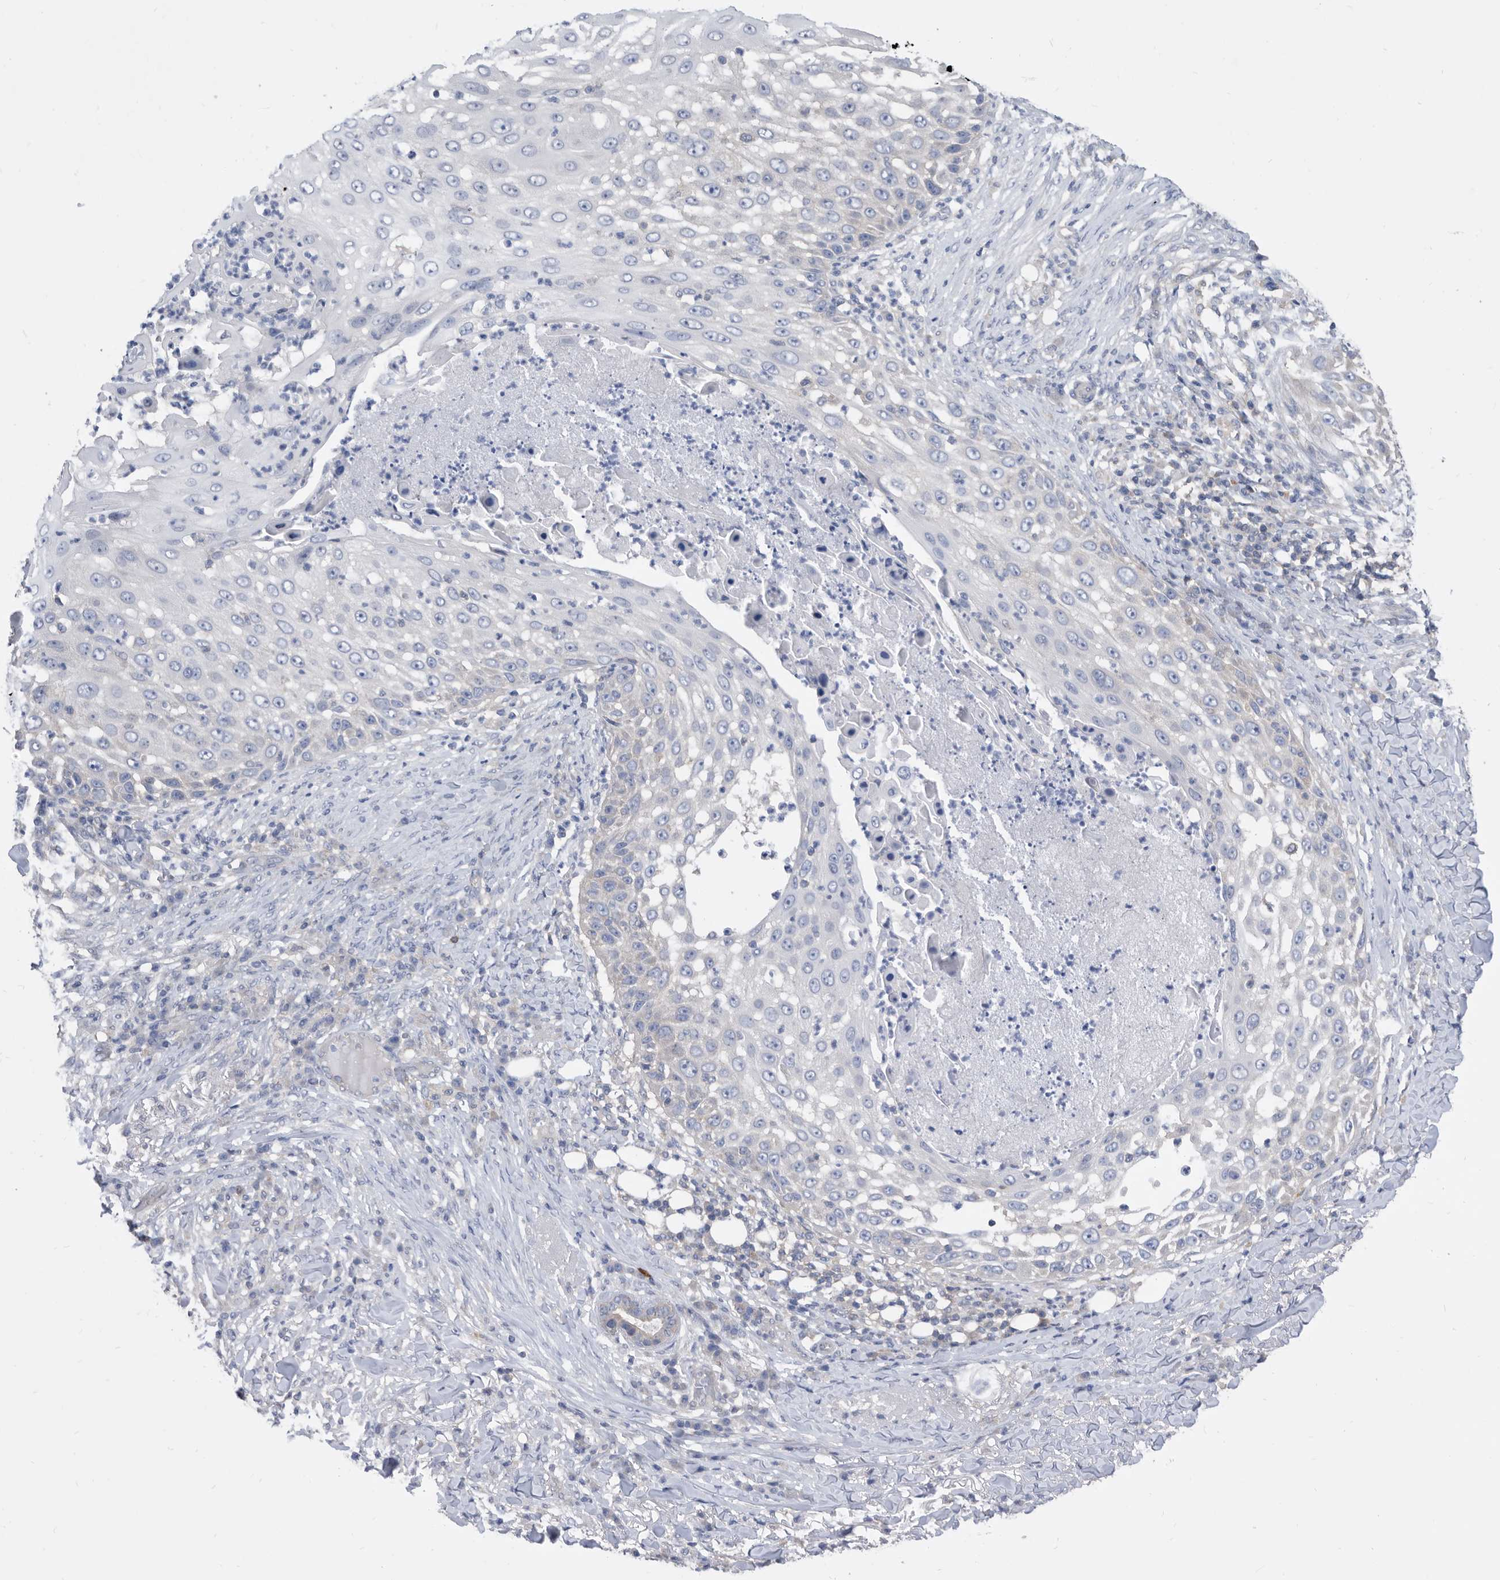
{"staining": {"intensity": "negative", "quantity": "none", "location": "none"}, "tissue": "skin cancer", "cell_type": "Tumor cells", "image_type": "cancer", "snomed": [{"axis": "morphology", "description": "Squamous cell carcinoma, NOS"}, {"axis": "topography", "description": "Skin"}], "caption": "DAB (3,3'-diaminobenzidine) immunohistochemical staining of skin squamous cell carcinoma reveals no significant staining in tumor cells.", "gene": "CCT4", "patient": {"sex": "female", "age": 44}}